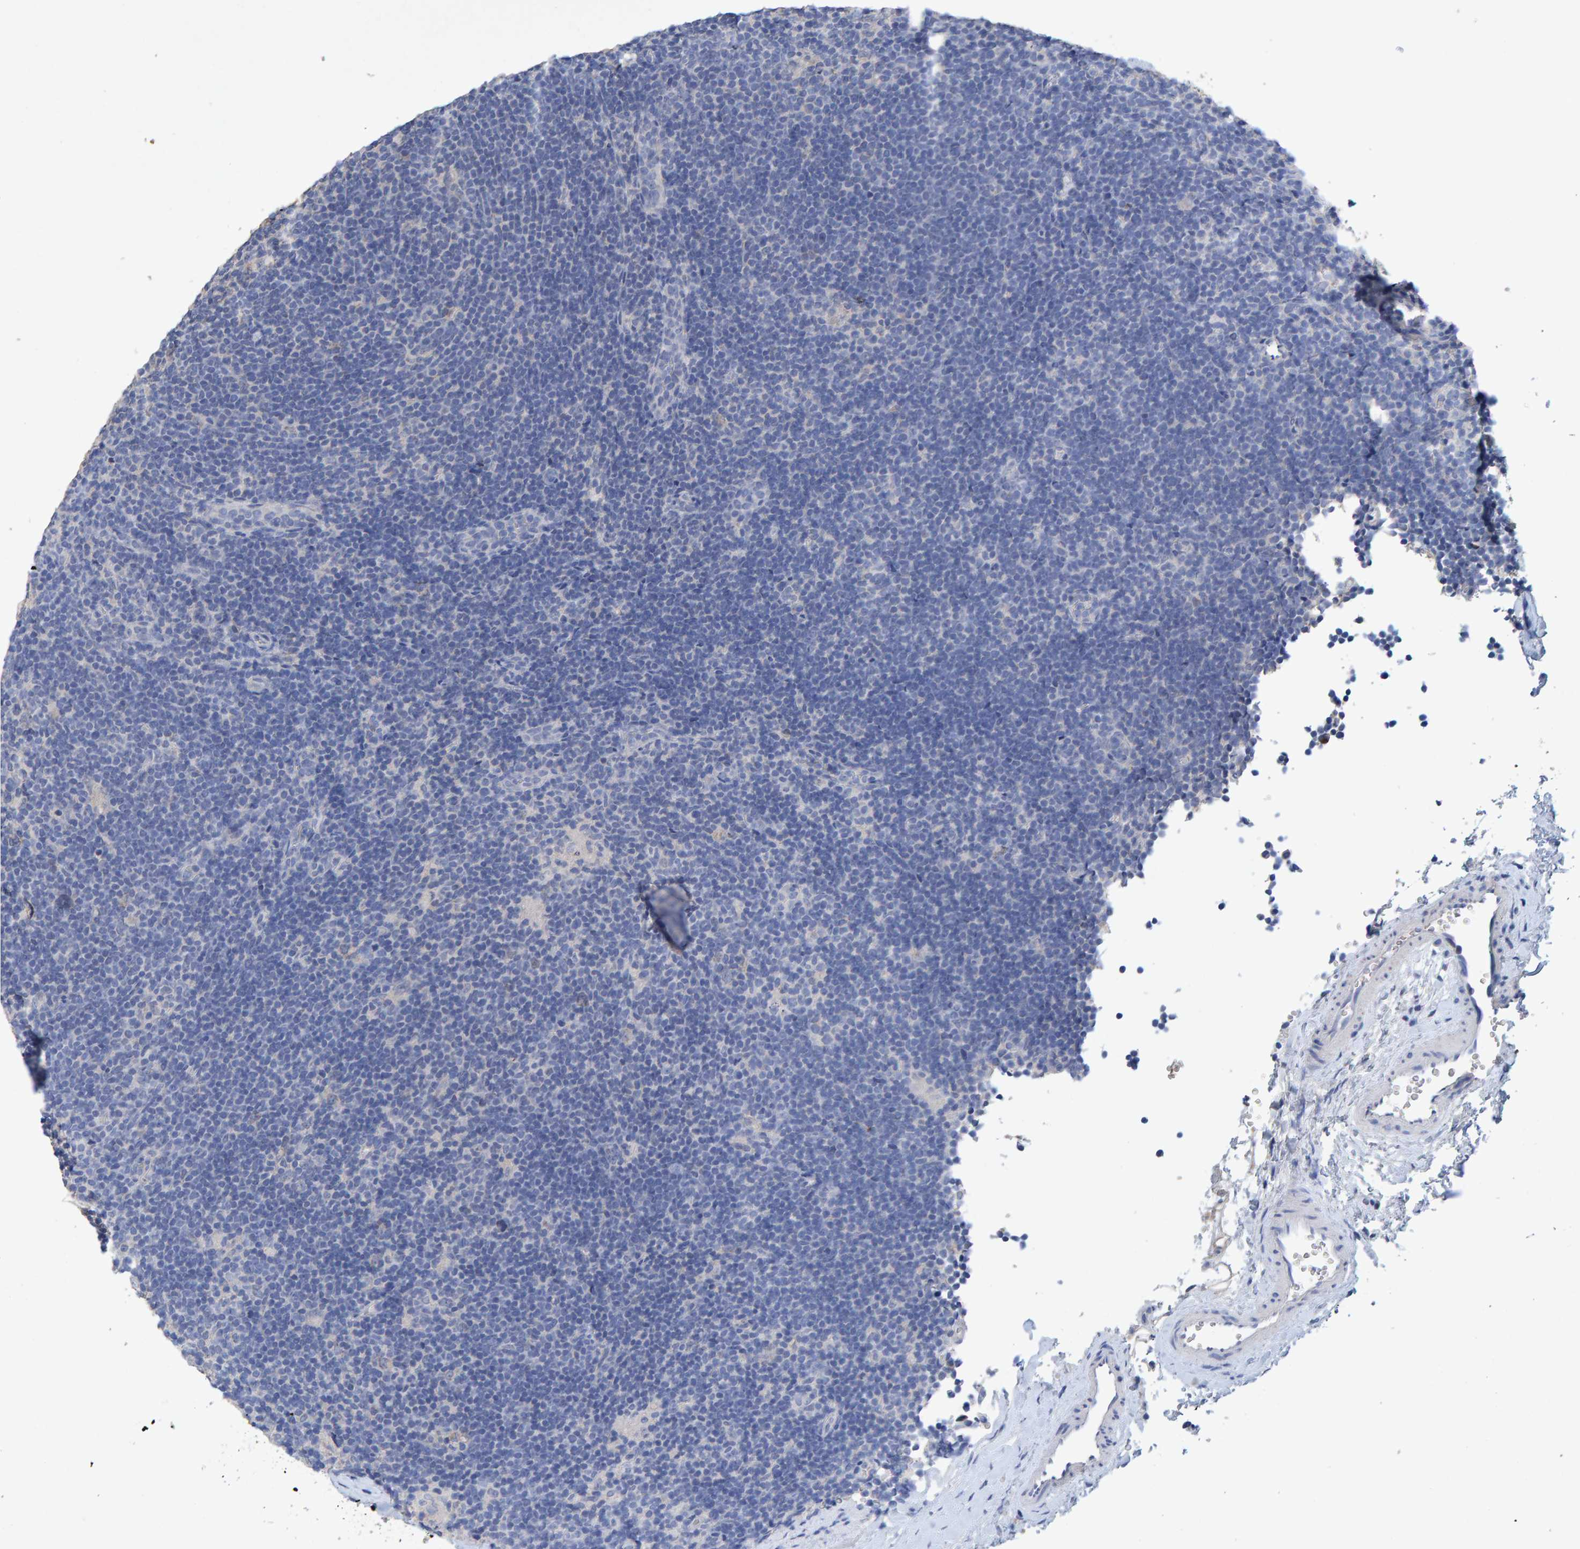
{"staining": {"intensity": "negative", "quantity": "none", "location": "none"}, "tissue": "lymphoma", "cell_type": "Tumor cells", "image_type": "cancer", "snomed": [{"axis": "morphology", "description": "Hodgkin's disease, NOS"}, {"axis": "topography", "description": "Lymph node"}], "caption": "This photomicrograph is of Hodgkin's disease stained with IHC to label a protein in brown with the nuclei are counter-stained blue. There is no positivity in tumor cells. Nuclei are stained in blue.", "gene": "CTH", "patient": {"sex": "female", "age": 57}}